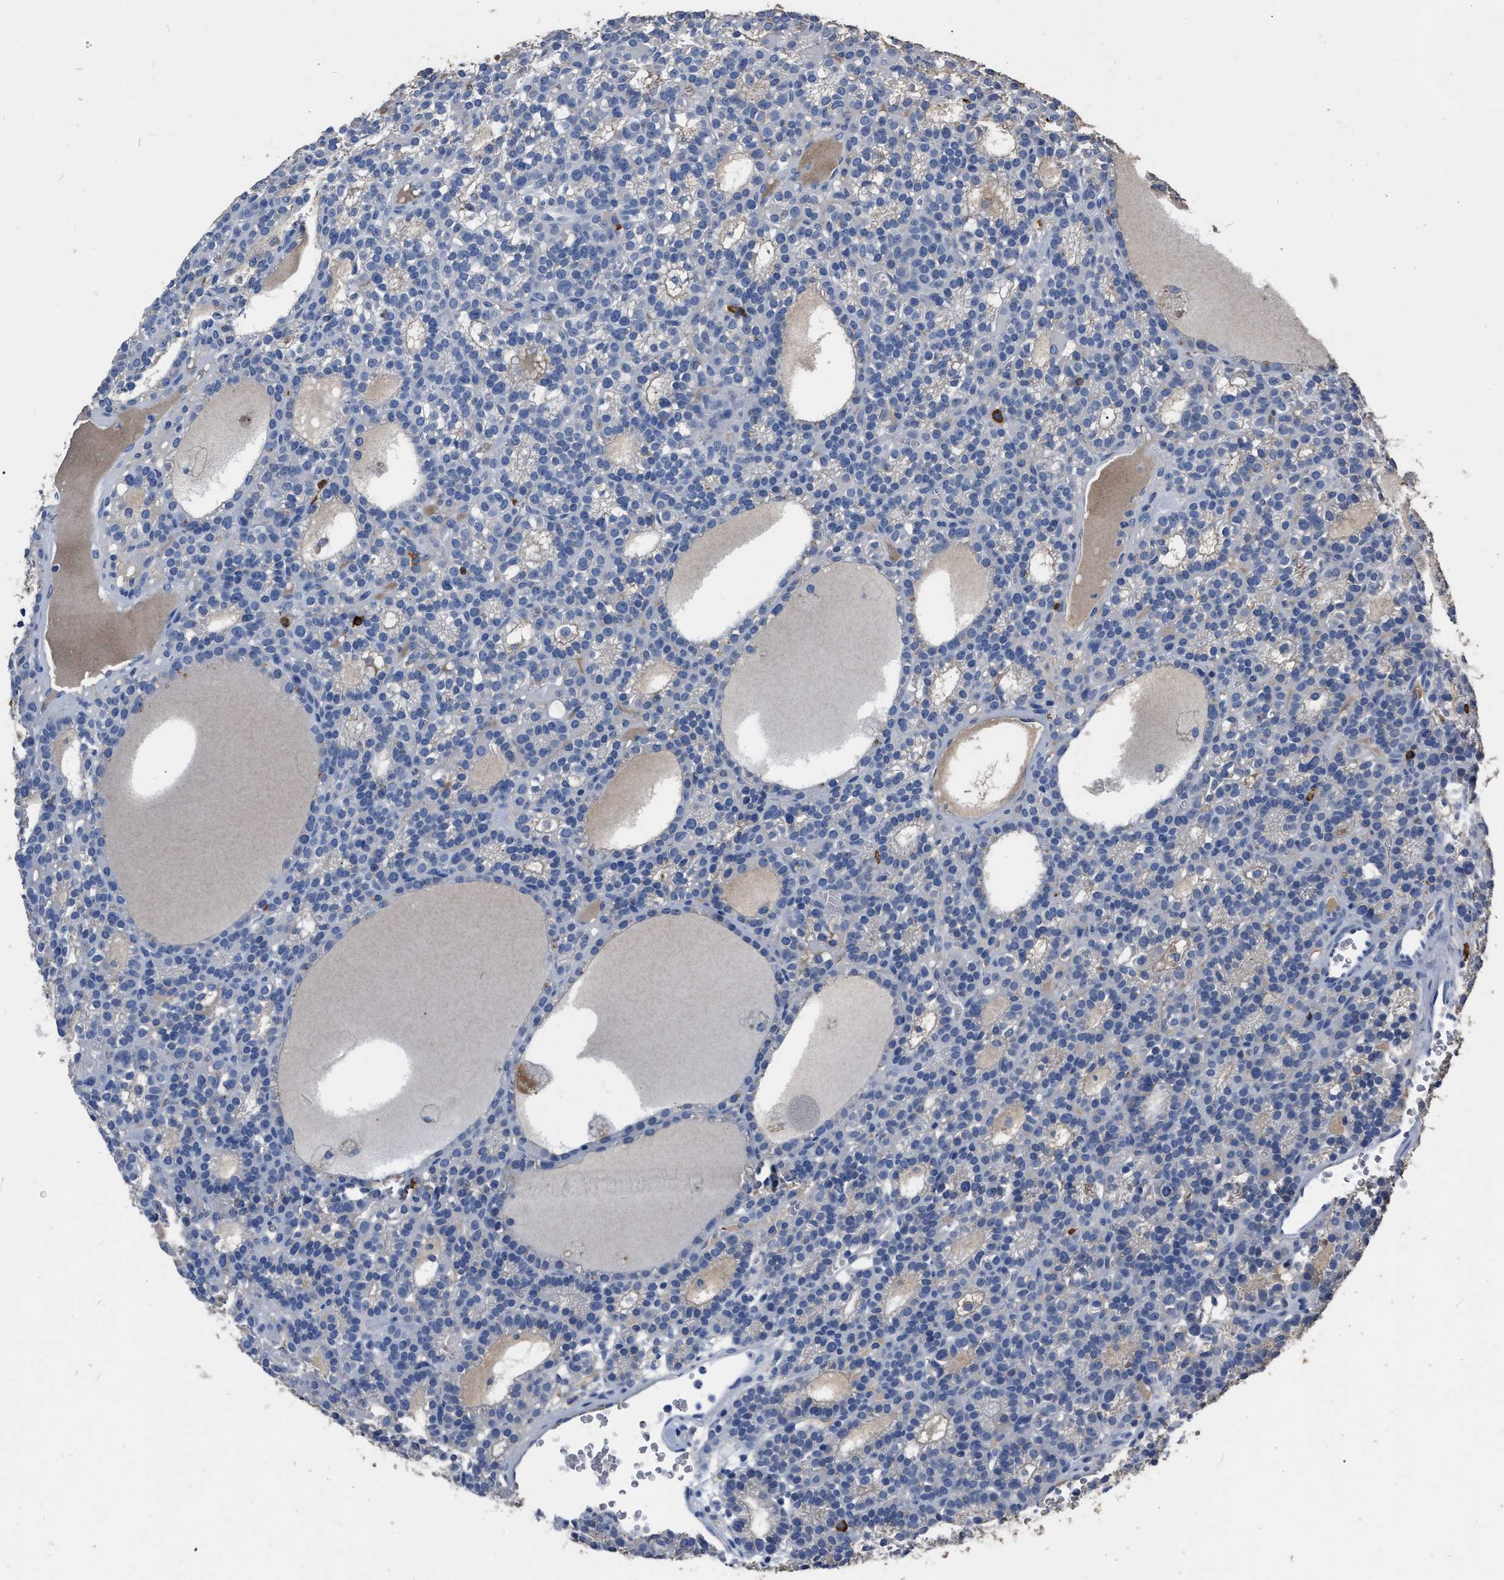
{"staining": {"intensity": "negative", "quantity": "none", "location": "none"}, "tissue": "parathyroid gland", "cell_type": "Glandular cells", "image_type": "normal", "snomed": [{"axis": "morphology", "description": "Normal tissue, NOS"}, {"axis": "morphology", "description": "Adenoma, NOS"}, {"axis": "topography", "description": "Parathyroid gland"}], "caption": "Immunohistochemistry image of unremarkable parathyroid gland: human parathyroid gland stained with DAB (3,3'-diaminobenzidine) displays no significant protein staining in glandular cells.", "gene": "HABP2", "patient": {"sex": "female", "age": 58}}